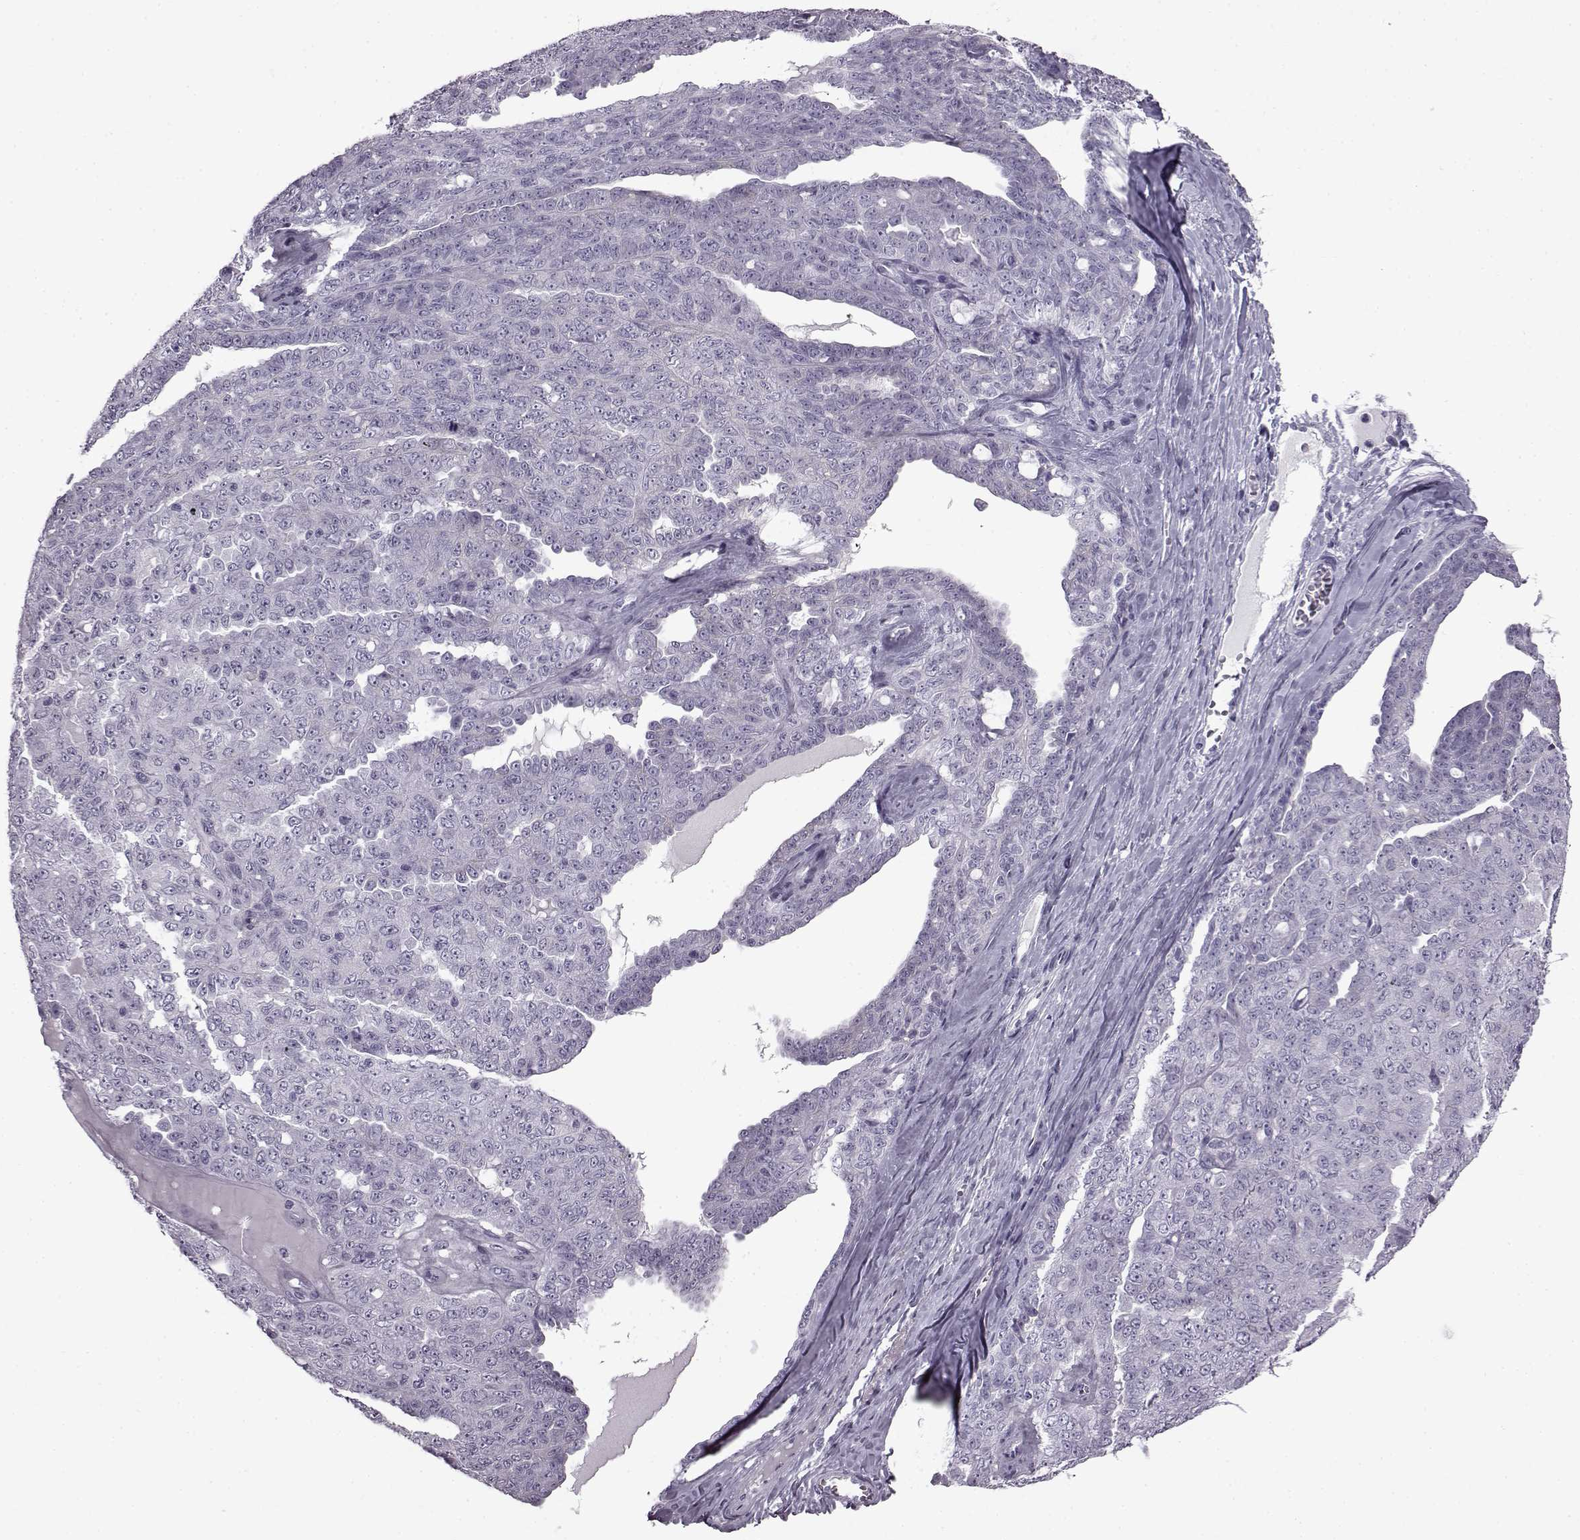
{"staining": {"intensity": "negative", "quantity": "none", "location": "none"}, "tissue": "ovarian cancer", "cell_type": "Tumor cells", "image_type": "cancer", "snomed": [{"axis": "morphology", "description": "Cystadenocarcinoma, serous, NOS"}, {"axis": "topography", "description": "Ovary"}], "caption": "DAB (3,3'-diaminobenzidine) immunohistochemical staining of human ovarian serous cystadenocarcinoma displays no significant positivity in tumor cells. (Brightfield microscopy of DAB immunohistochemistry (IHC) at high magnification).", "gene": "SLC28A2", "patient": {"sex": "female", "age": 71}}